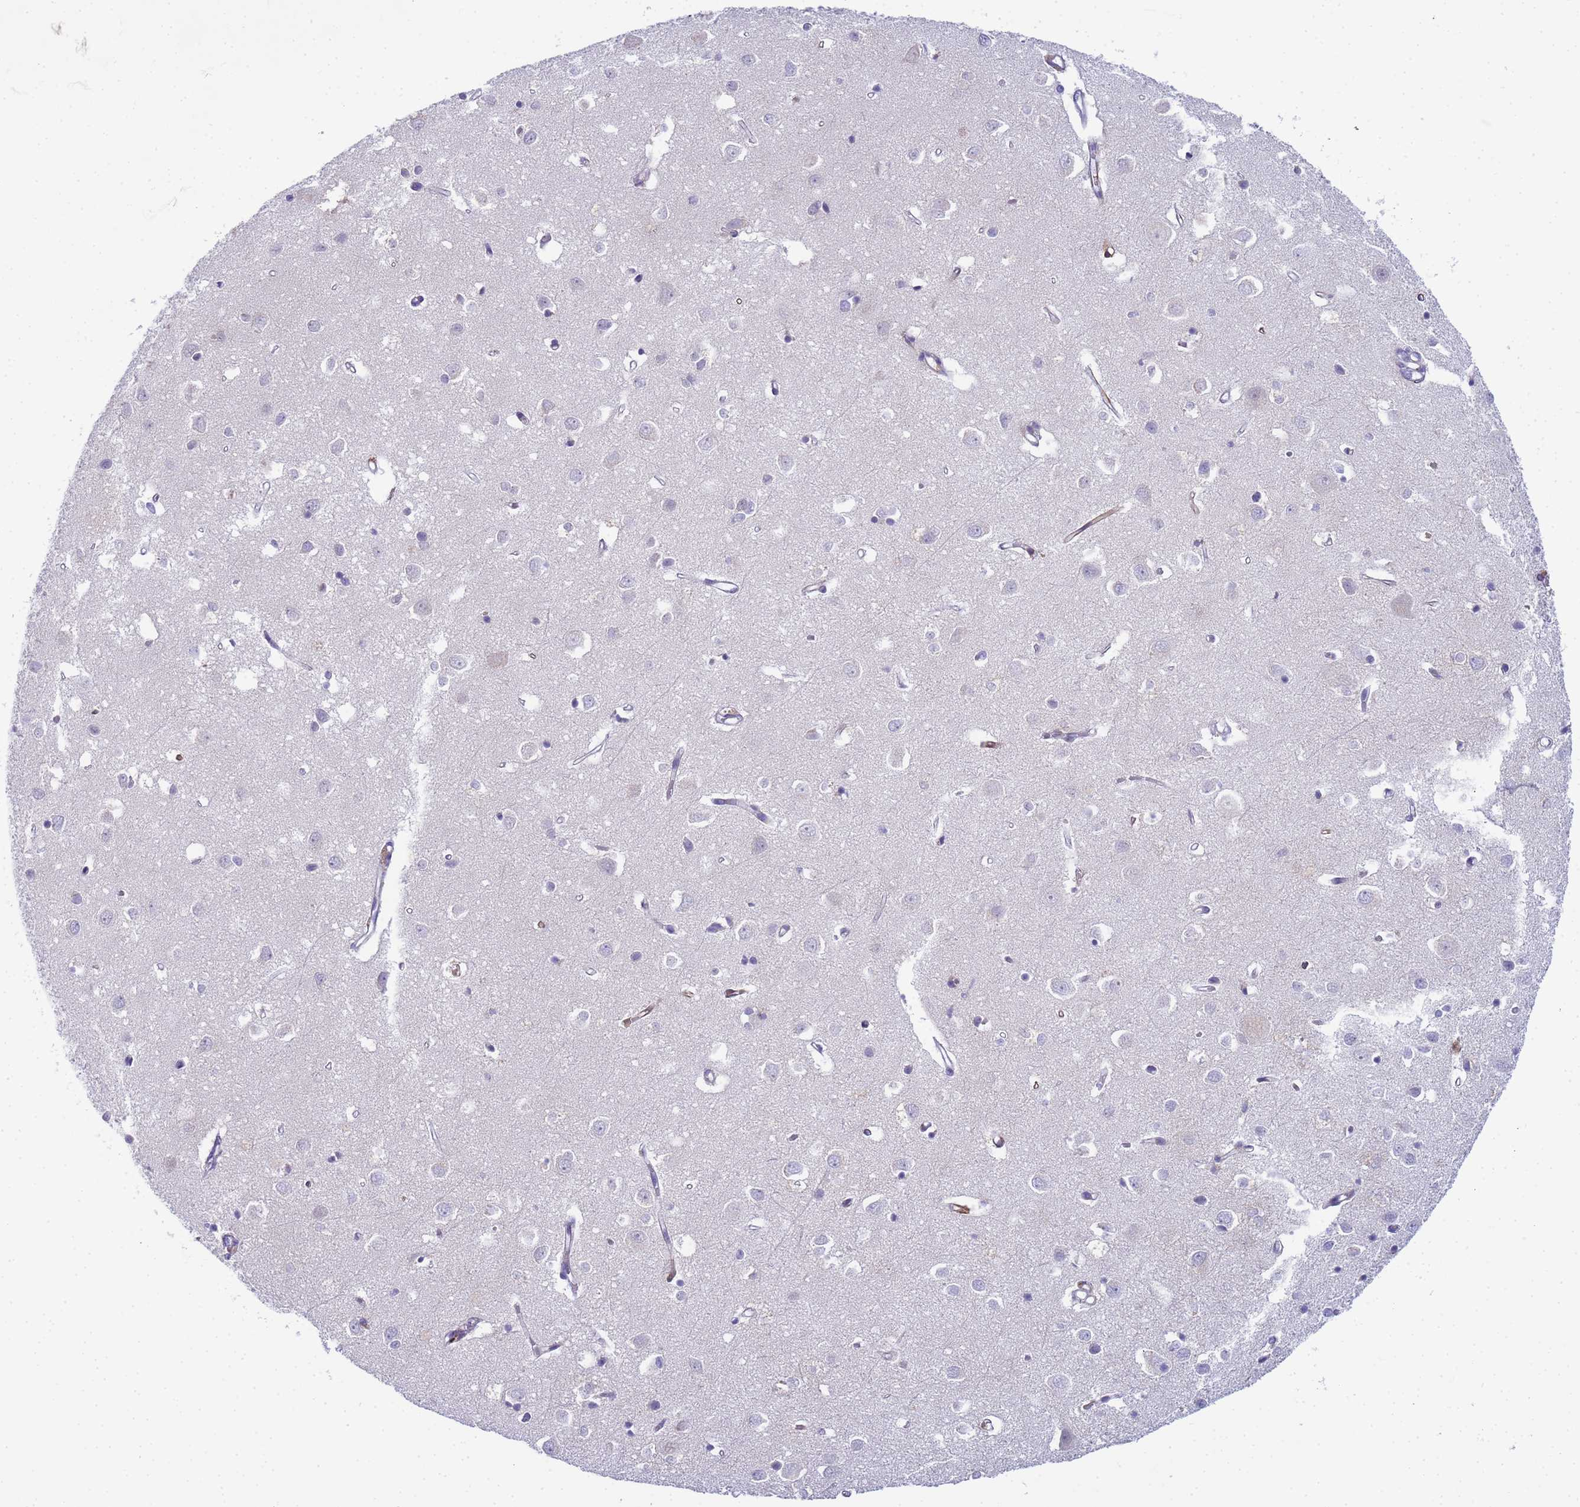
{"staining": {"intensity": "negative", "quantity": "none", "location": "none"}, "tissue": "cerebral cortex", "cell_type": "Endothelial cells", "image_type": "normal", "snomed": [{"axis": "morphology", "description": "Normal tissue, NOS"}, {"axis": "topography", "description": "Cerebral cortex"}], "caption": "Immunohistochemical staining of normal cerebral cortex demonstrates no significant positivity in endothelial cells.", "gene": "CR1", "patient": {"sex": "female", "age": 64}}